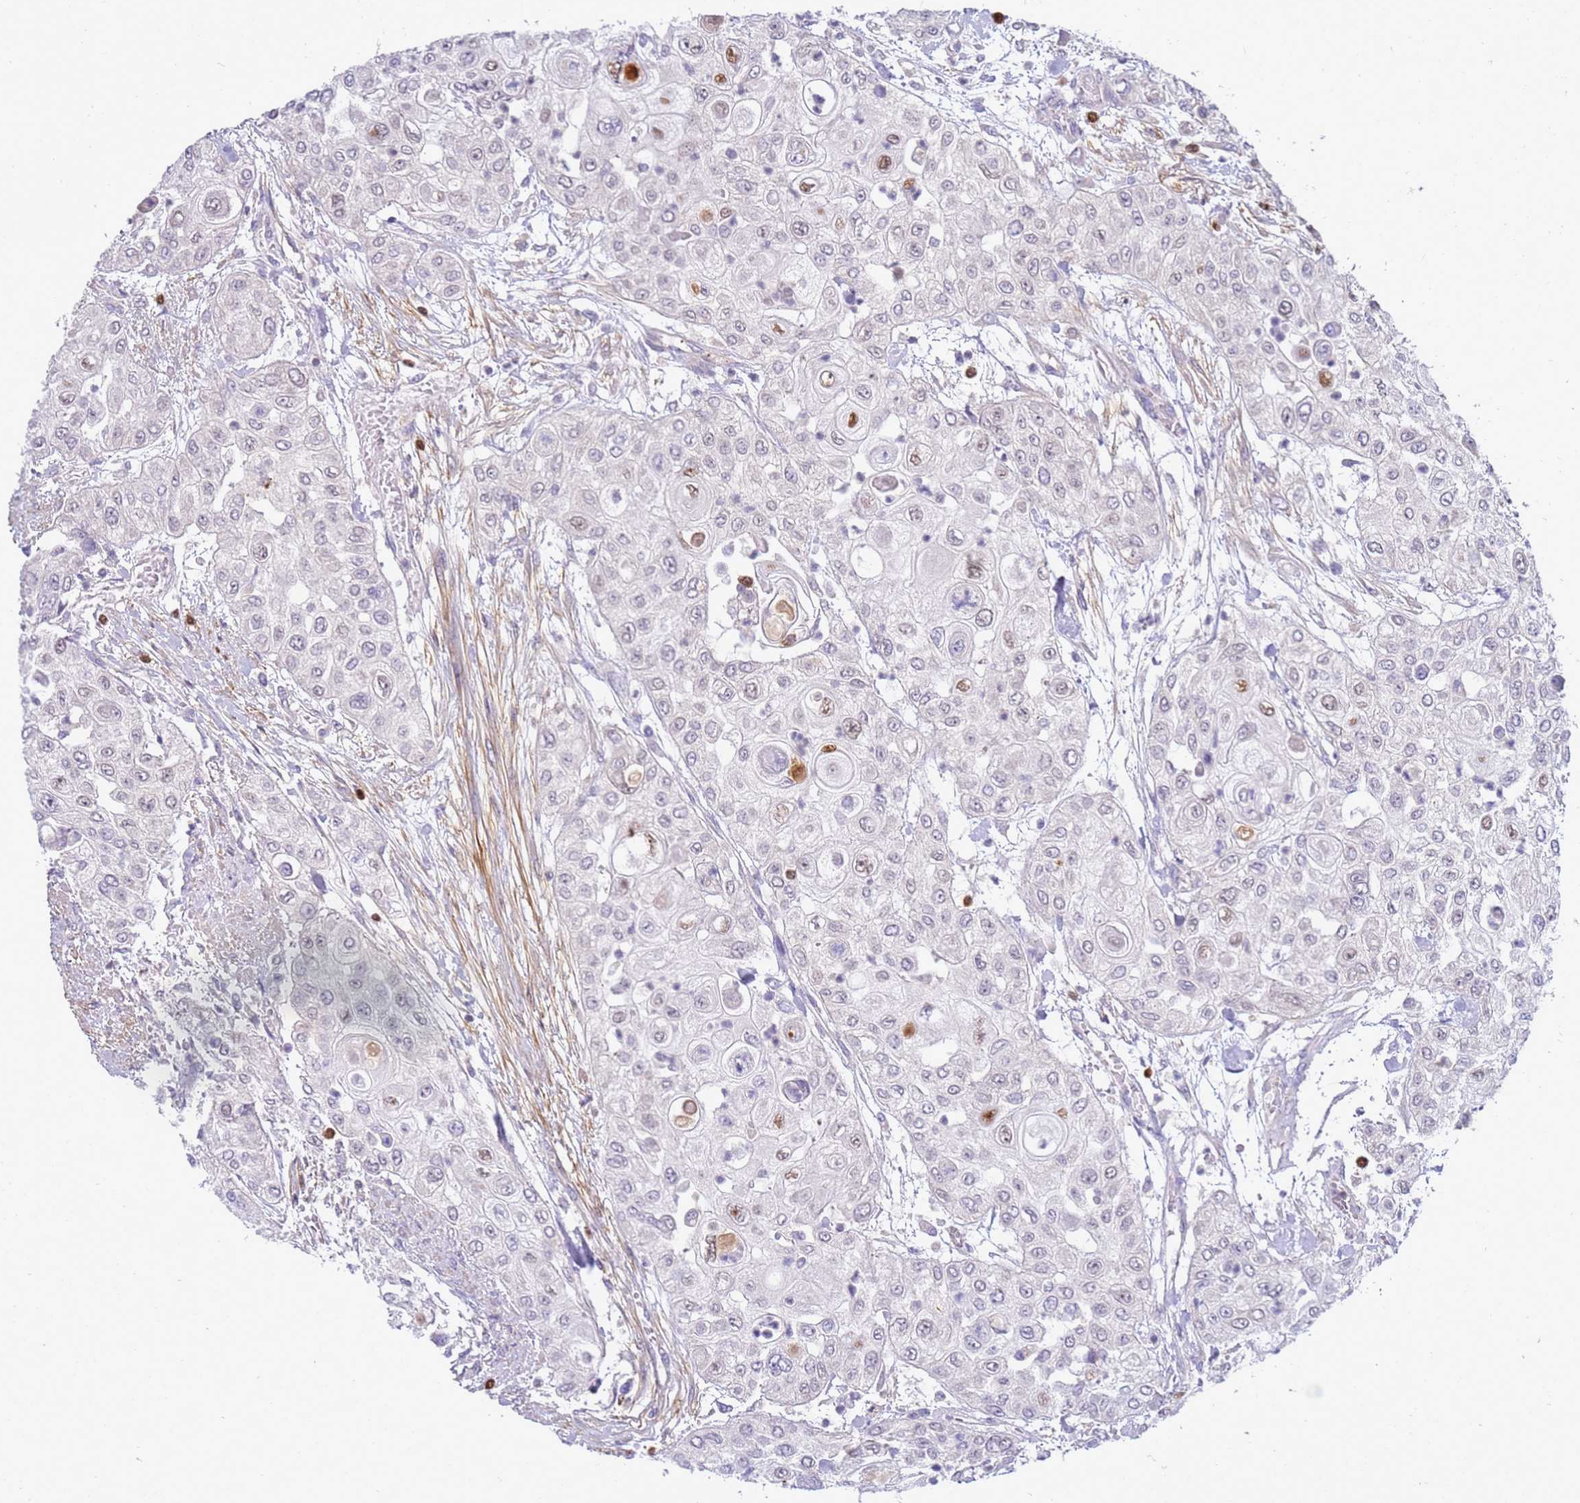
{"staining": {"intensity": "weak", "quantity": "<25%", "location": "nuclear"}, "tissue": "urothelial cancer", "cell_type": "Tumor cells", "image_type": "cancer", "snomed": [{"axis": "morphology", "description": "Urothelial carcinoma, High grade"}, {"axis": "topography", "description": "Urinary bladder"}], "caption": "Urothelial cancer was stained to show a protein in brown. There is no significant positivity in tumor cells.", "gene": "STK25", "patient": {"sex": "female", "age": 79}}